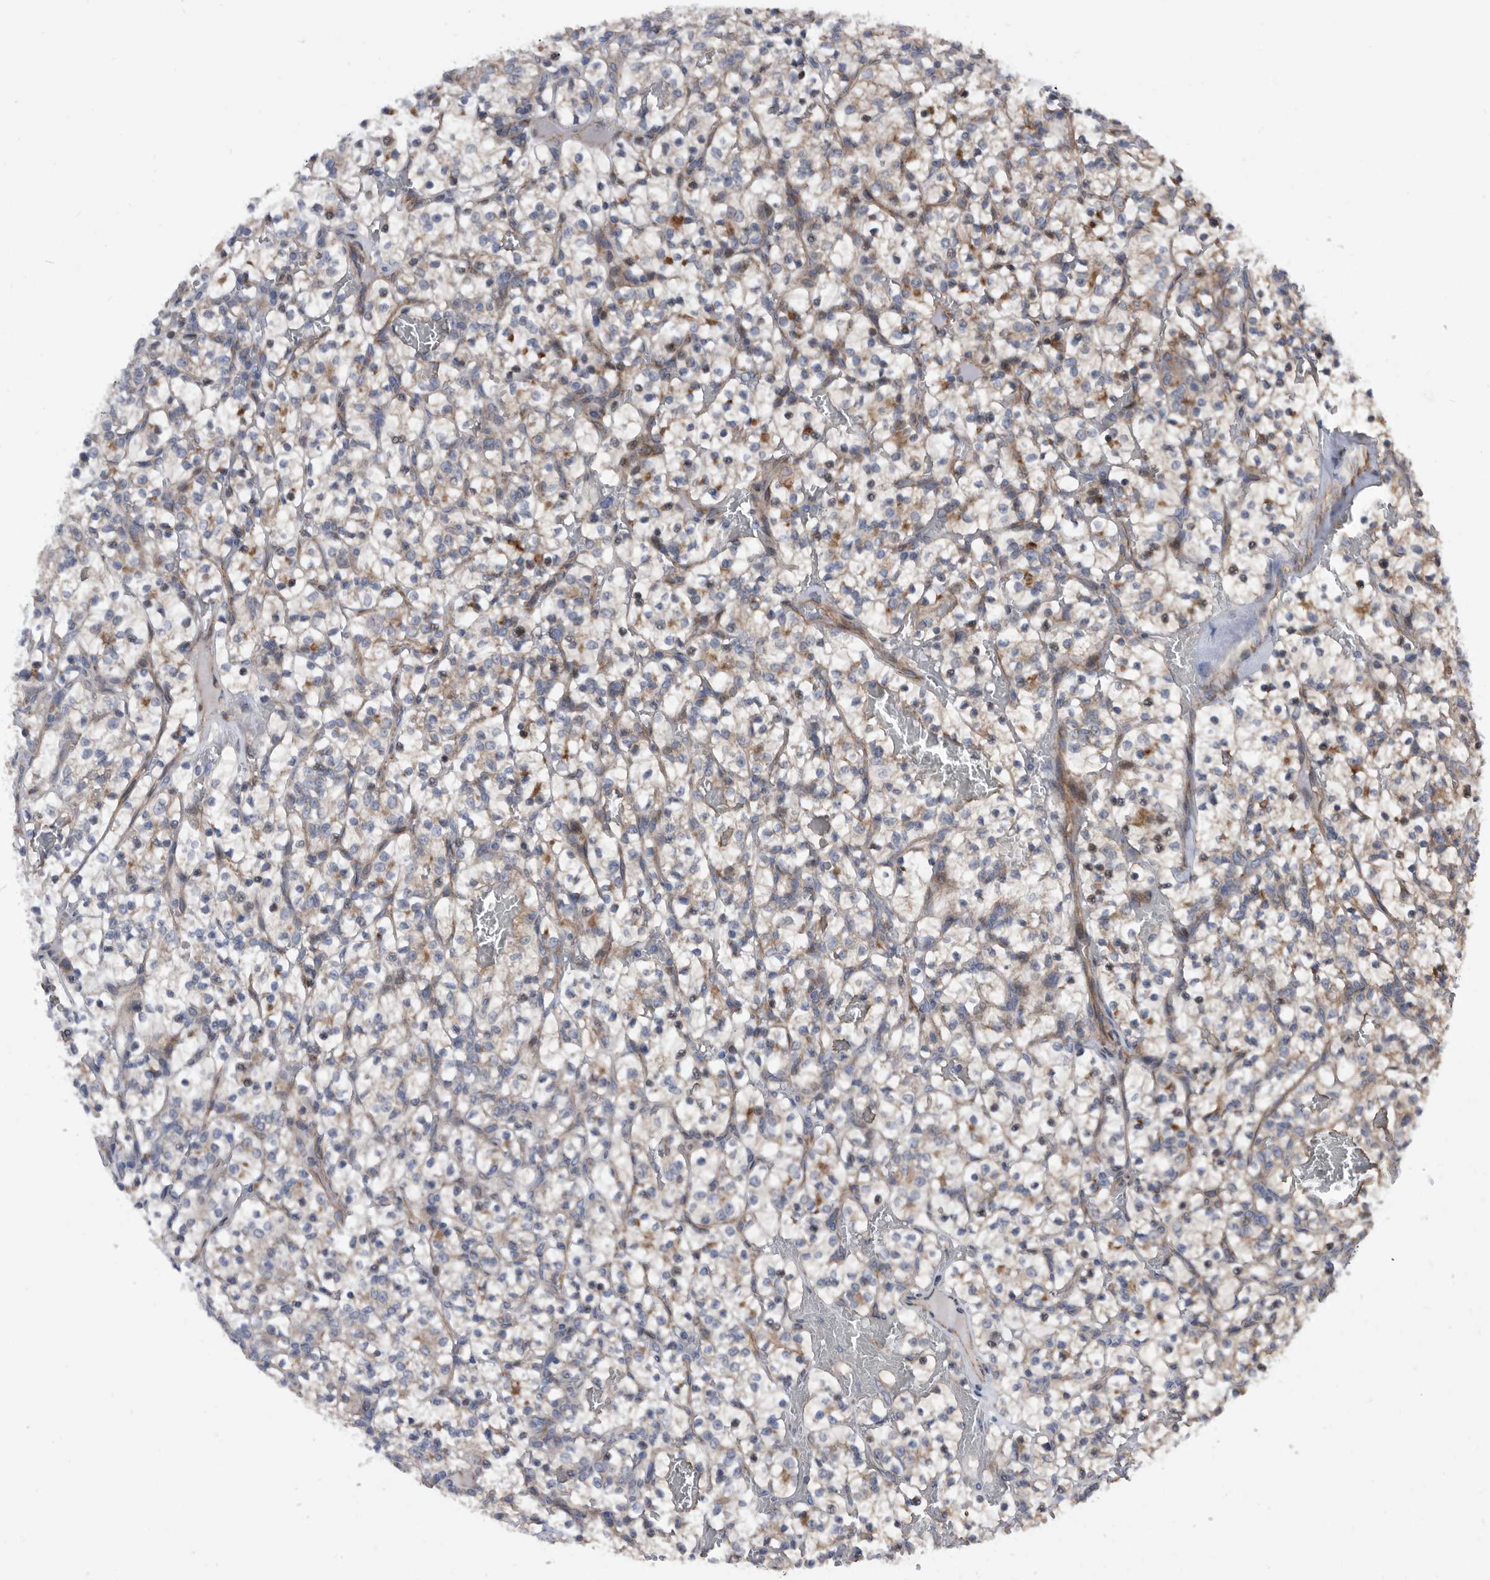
{"staining": {"intensity": "weak", "quantity": "<25%", "location": "cytoplasmic/membranous"}, "tissue": "renal cancer", "cell_type": "Tumor cells", "image_type": "cancer", "snomed": [{"axis": "morphology", "description": "Adenocarcinoma, NOS"}, {"axis": "topography", "description": "Kidney"}], "caption": "Immunohistochemistry histopathology image of neoplastic tissue: human renal adenocarcinoma stained with DAB (3,3'-diaminobenzidine) displays no significant protein staining in tumor cells.", "gene": "SERINC2", "patient": {"sex": "female", "age": 57}}